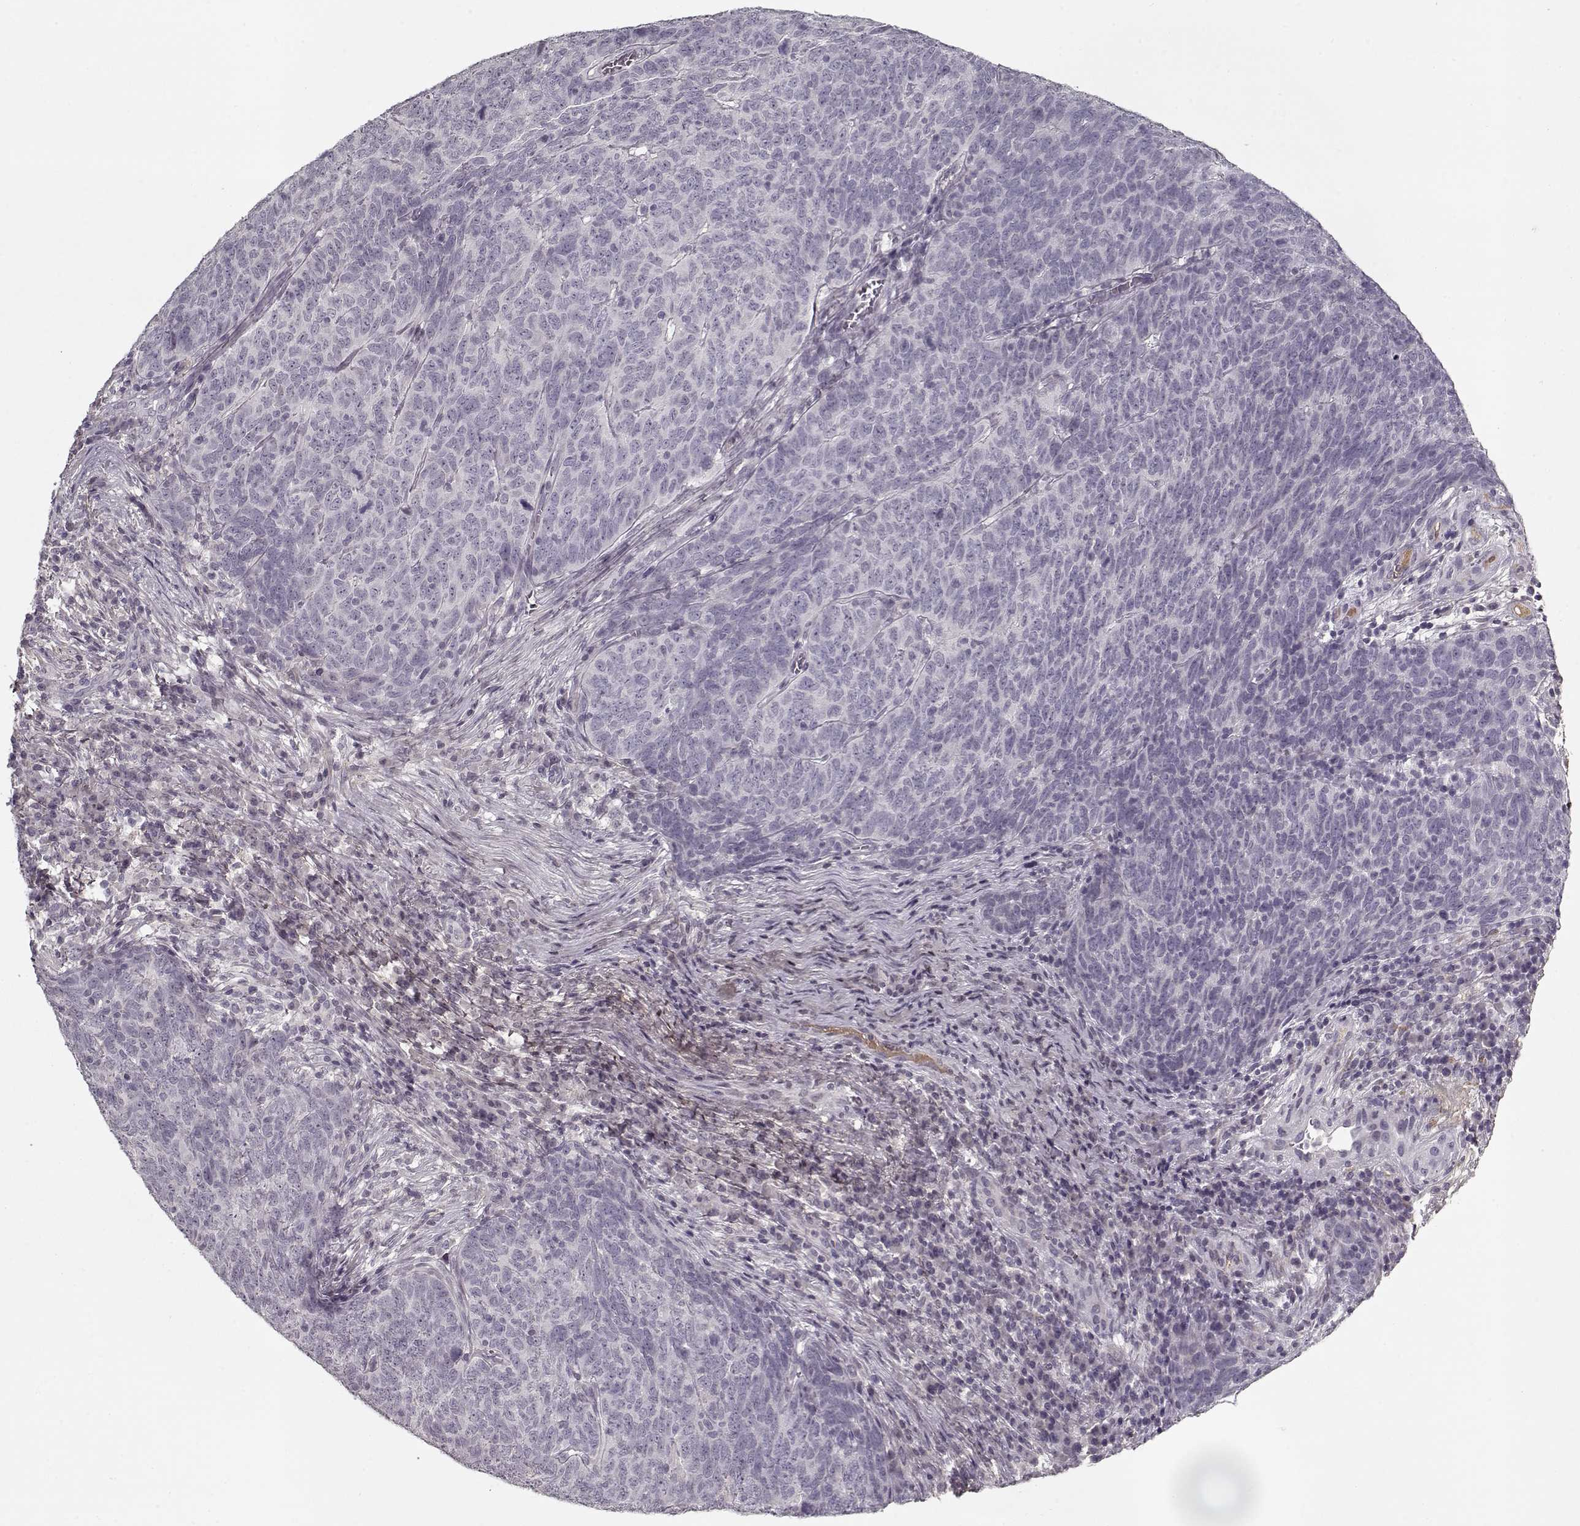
{"staining": {"intensity": "negative", "quantity": "none", "location": "none"}, "tissue": "skin cancer", "cell_type": "Tumor cells", "image_type": "cancer", "snomed": [{"axis": "morphology", "description": "Squamous cell carcinoma, NOS"}, {"axis": "topography", "description": "Skin"}, {"axis": "topography", "description": "Anal"}], "caption": "Micrograph shows no significant protein staining in tumor cells of skin cancer.", "gene": "LUM", "patient": {"sex": "female", "age": 51}}